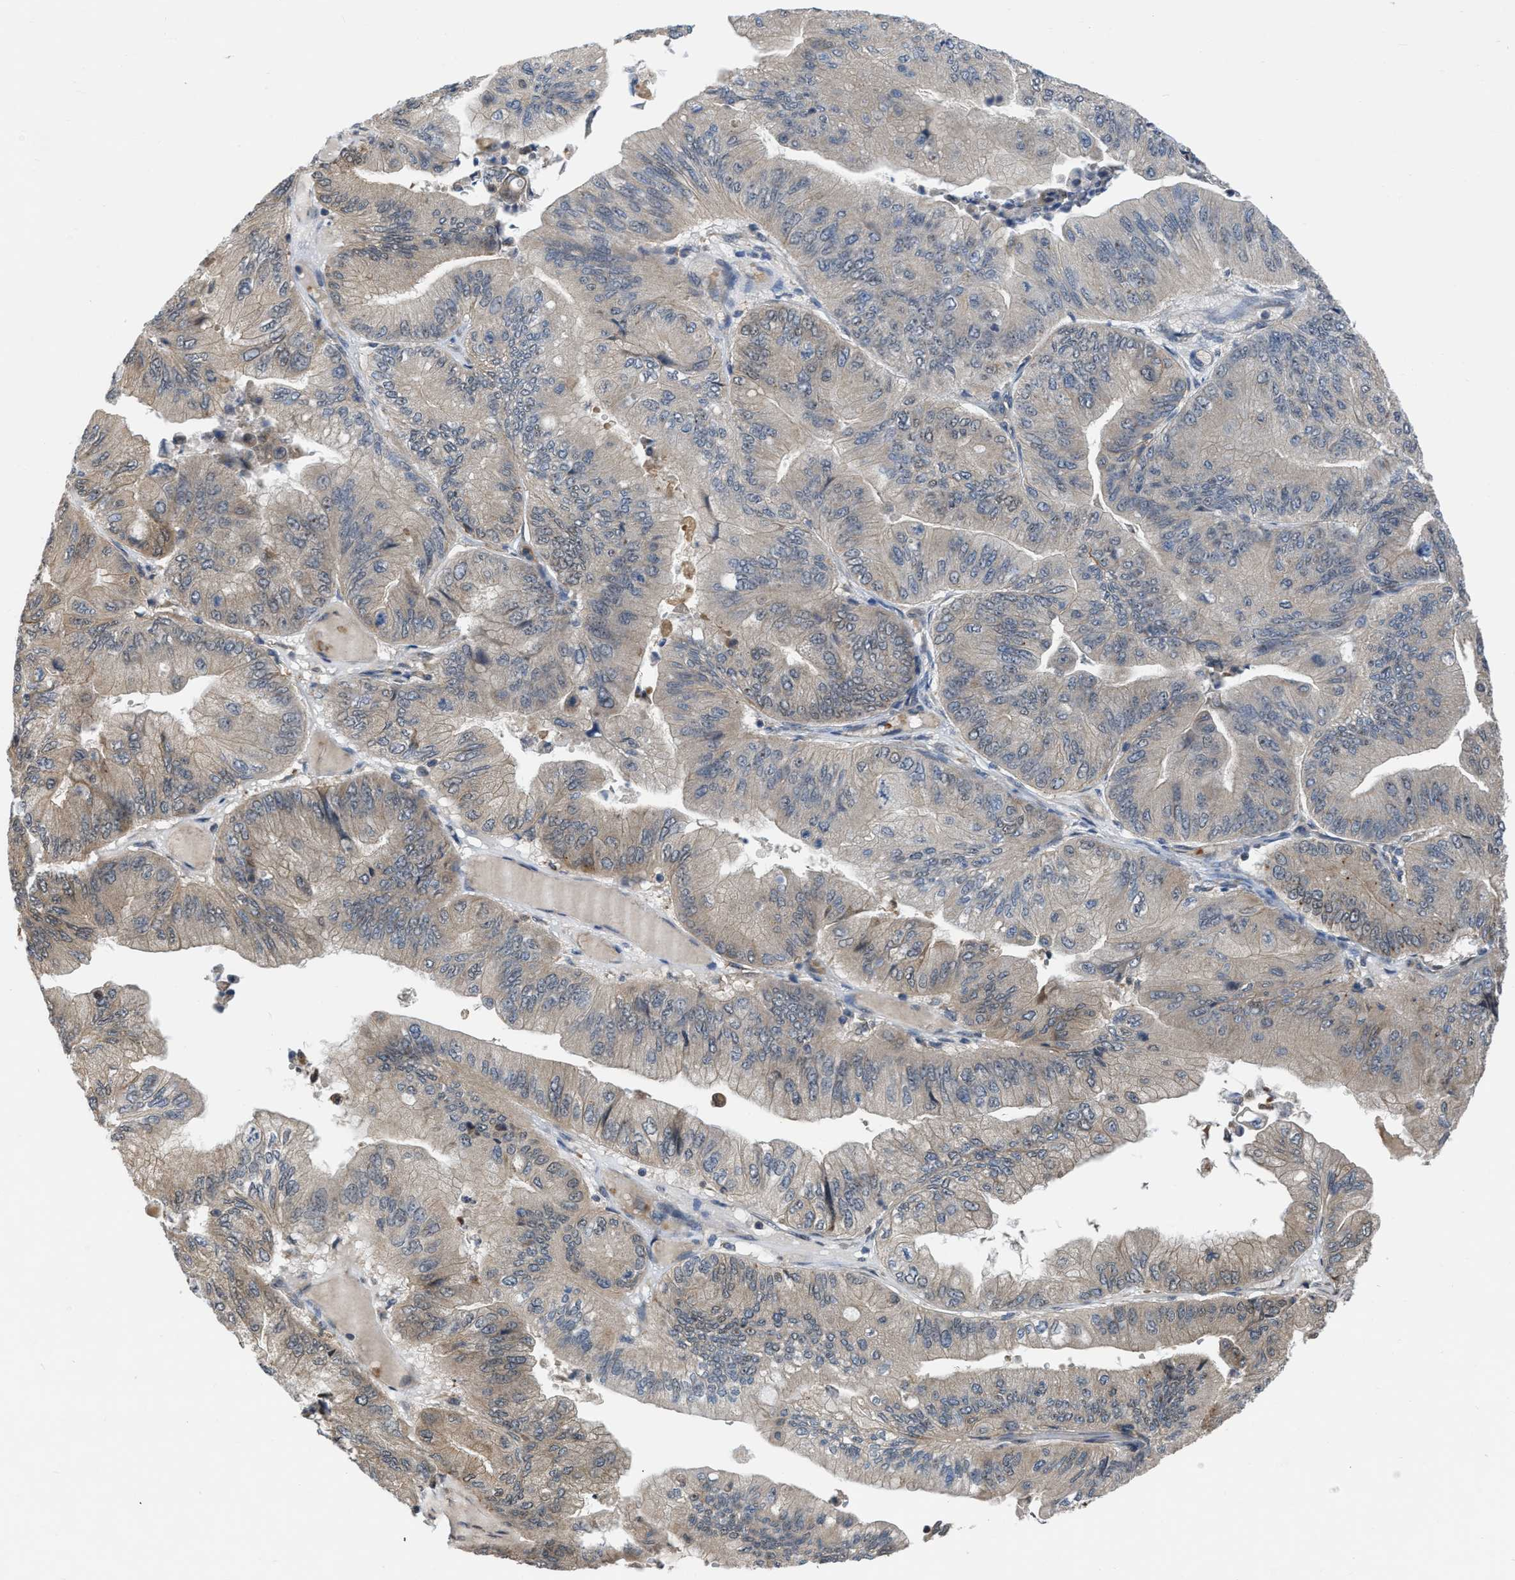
{"staining": {"intensity": "weak", "quantity": "25%-75%", "location": "cytoplasmic/membranous"}, "tissue": "ovarian cancer", "cell_type": "Tumor cells", "image_type": "cancer", "snomed": [{"axis": "morphology", "description": "Cystadenocarcinoma, mucinous, NOS"}, {"axis": "topography", "description": "Ovary"}], "caption": "Immunohistochemistry (IHC) of ovarian cancer exhibits low levels of weak cytoplasmic/membranous positivity in about 25%-75% of tumor cells.", "gene": "BCL7C", "patient": {"sex": "female", "age": 61}}